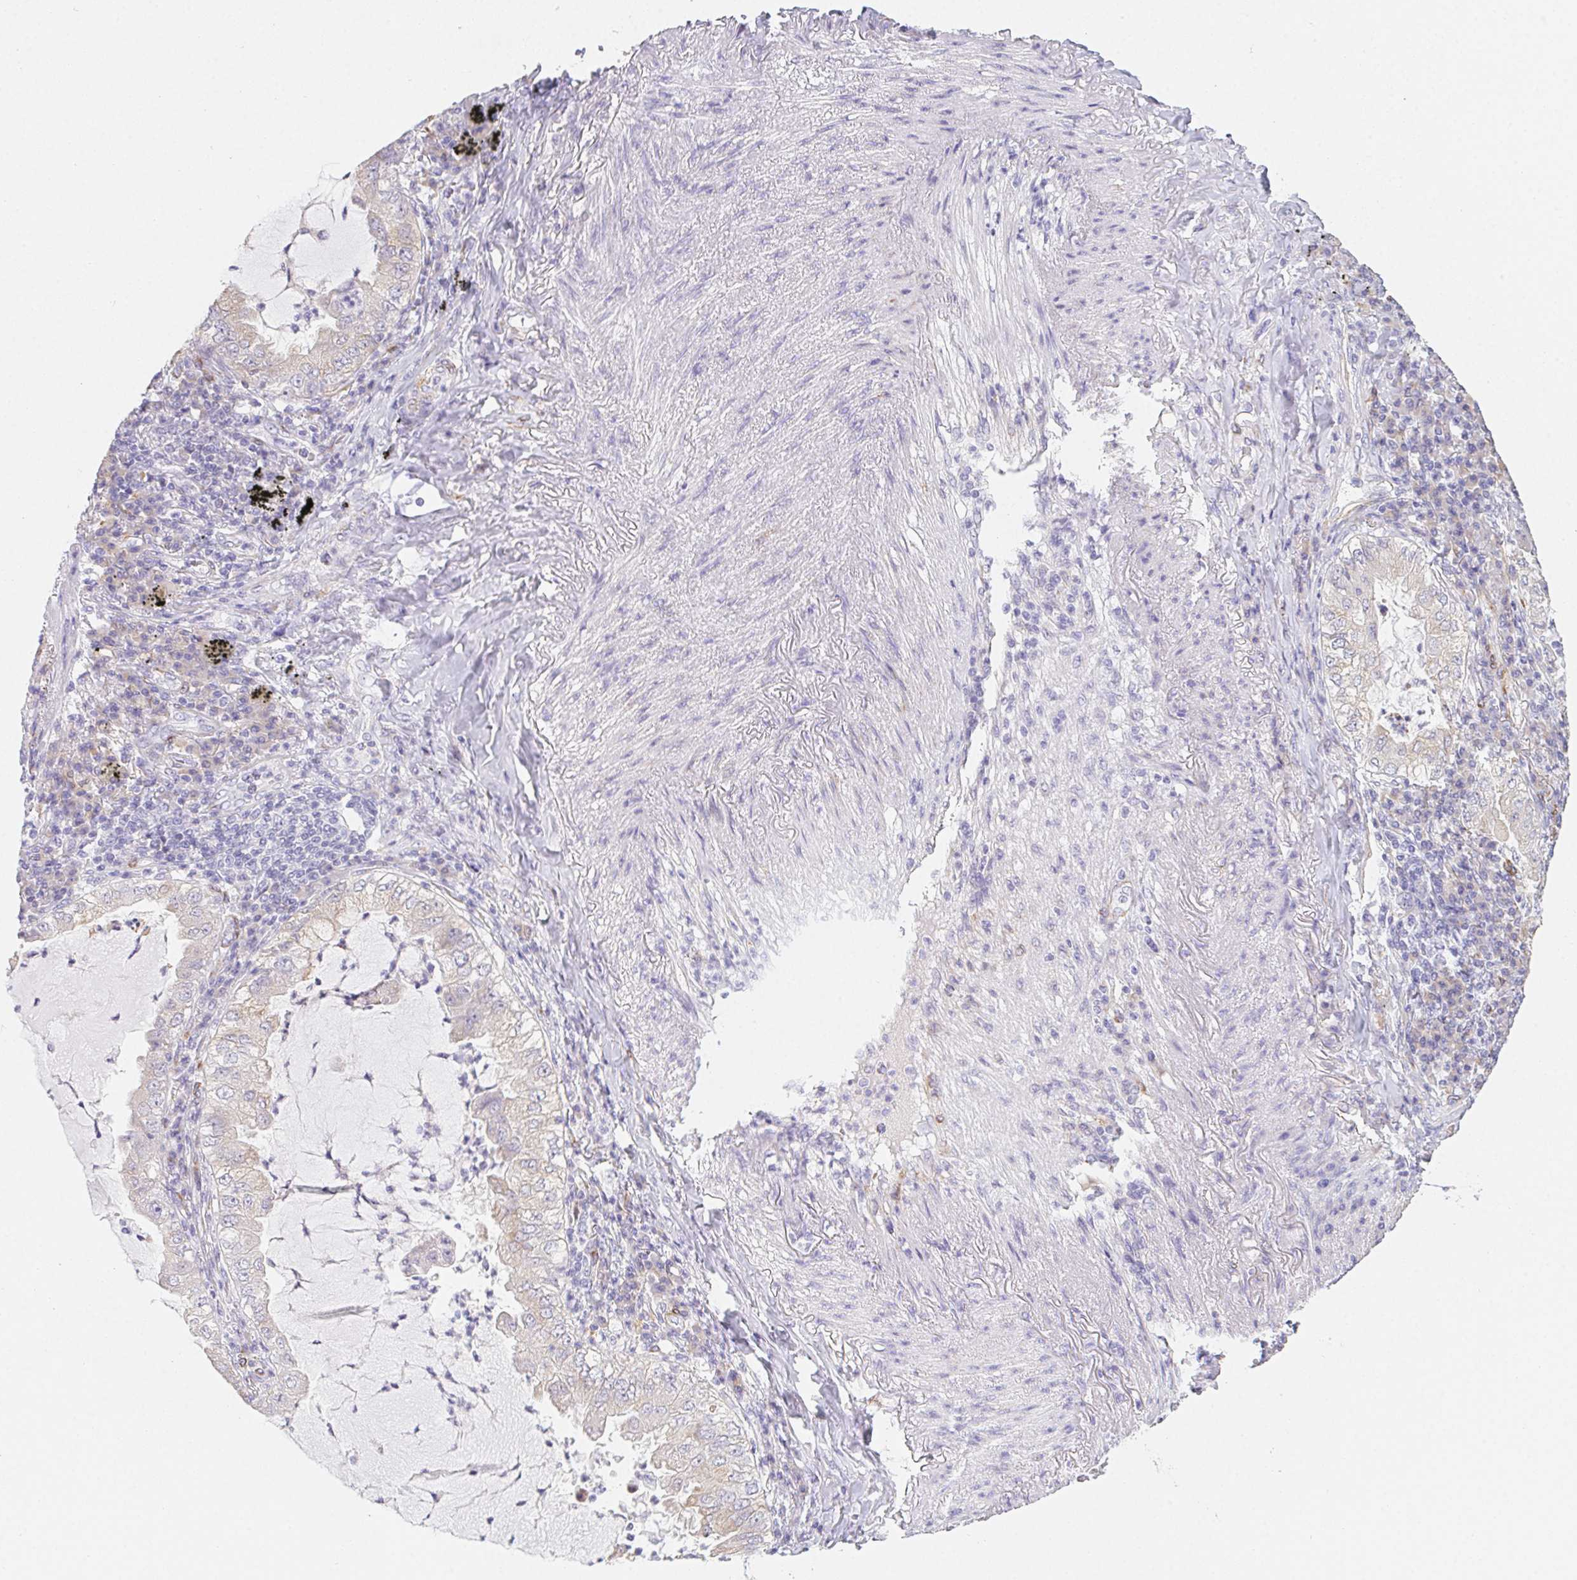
{"staining": {"intensity": "negative", "quantity": "none", "location": "none"}, "tissue": "lung cancer", "cell_type": "Tumor cells", "image_type": "cancer", "snomed": [{"axis": "morphology", "description": "Adenocarcinoma, NOS"}, {"axis": "topography", "description": "Lung"}], "caption": "Tumor cells are negative for protein expression in human lung cancer. Brightfield microscopy of immunohistochemistry stained with DAB (brown) and hematoxylin (blue), captured at high magnification.", "gene": "HRC", "patient": {"sex": "female", "age": 73}}